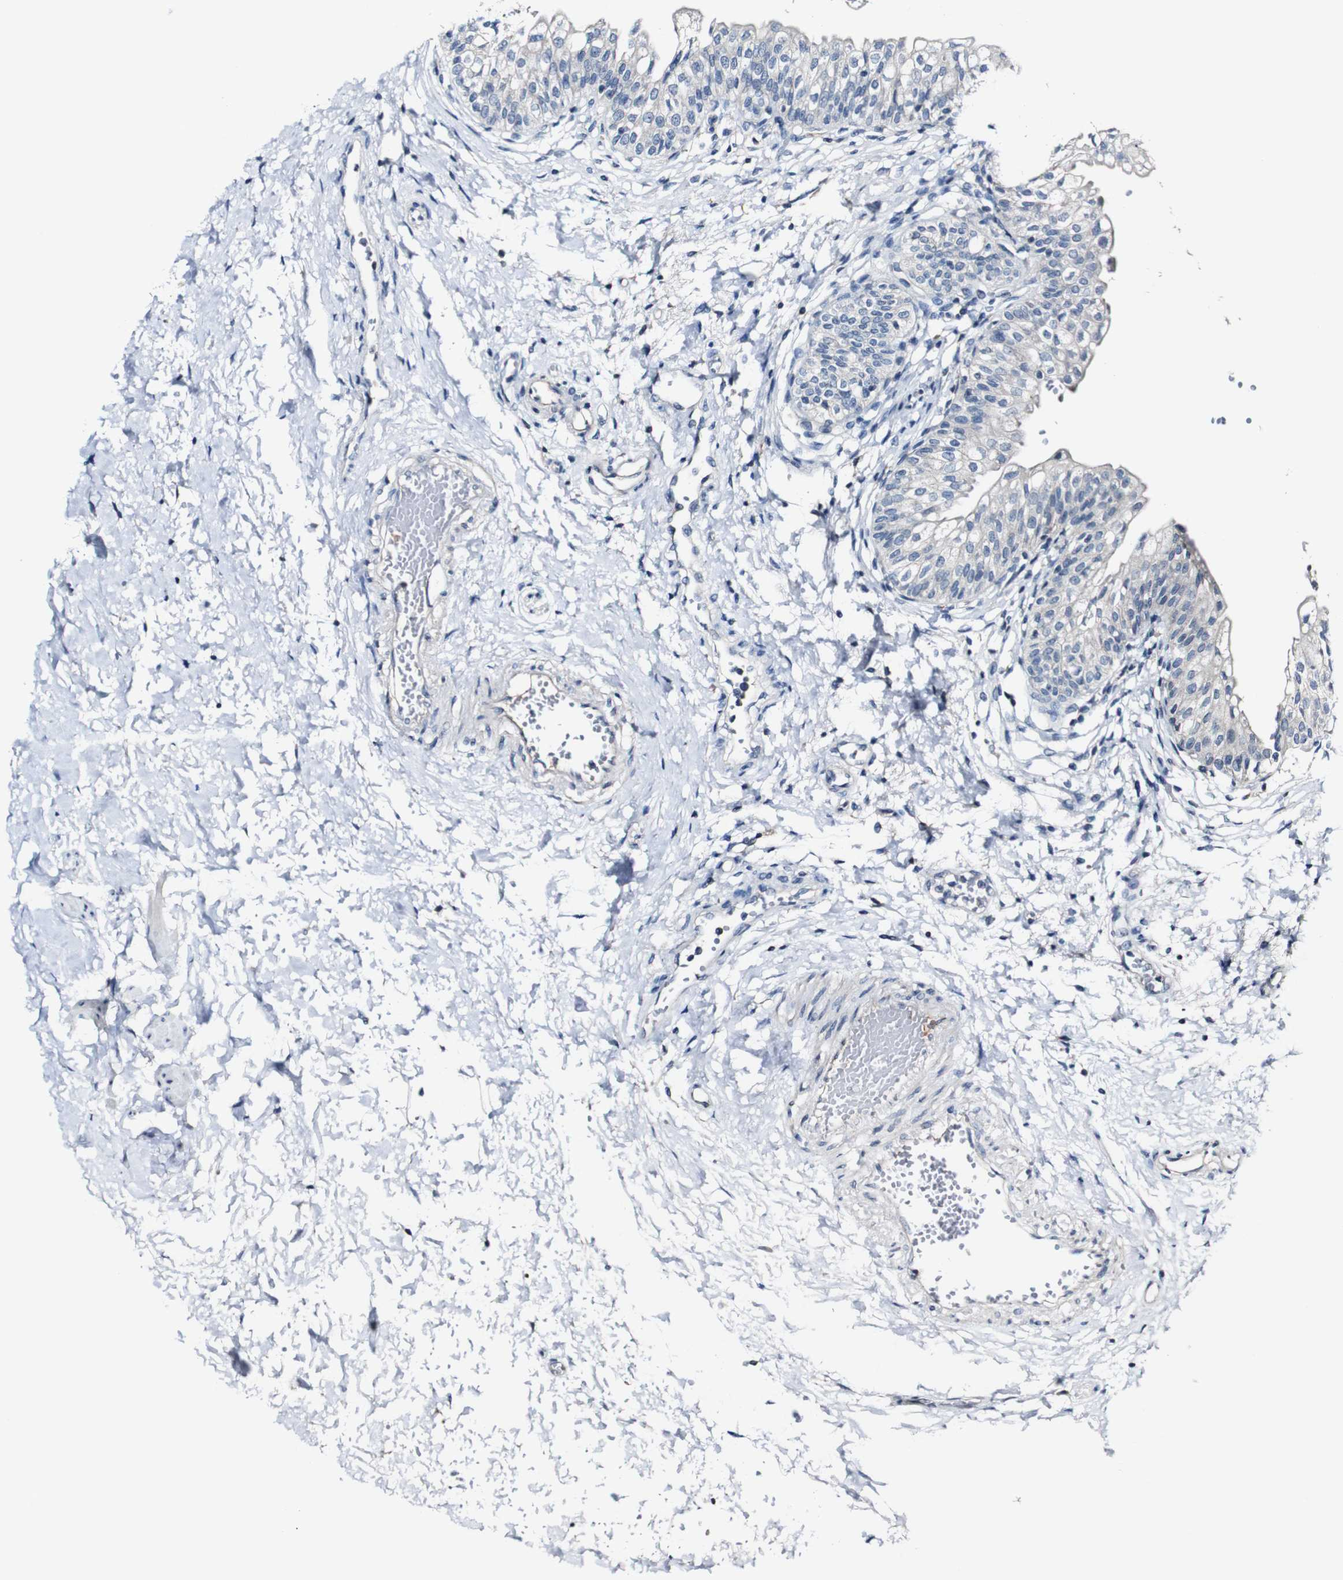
{"staining": {"intensity": "negative", "quantity": "none", "location": "none"}, "tissue": "urinary bladder", "cell_type": "Urothelial cells", "image_type": "normal", "snomed": [{"axis": "morphology", "description": "Normal tissue, NOS"}, {"axis": "topography", "description": "Urinary bladder"}], "caption": "IHC image of benign urinary bladder stained for a protein (brown), which demonstrates no expression in urothelial cells. (Stains: DAB immunohistochemistry (IHC) with hematoxylin counter stain, Microscopy: brightfield microscopy at high magnification).", "gene": "GRAMD1A", "patient": {"sex": "male", "age": 55}}